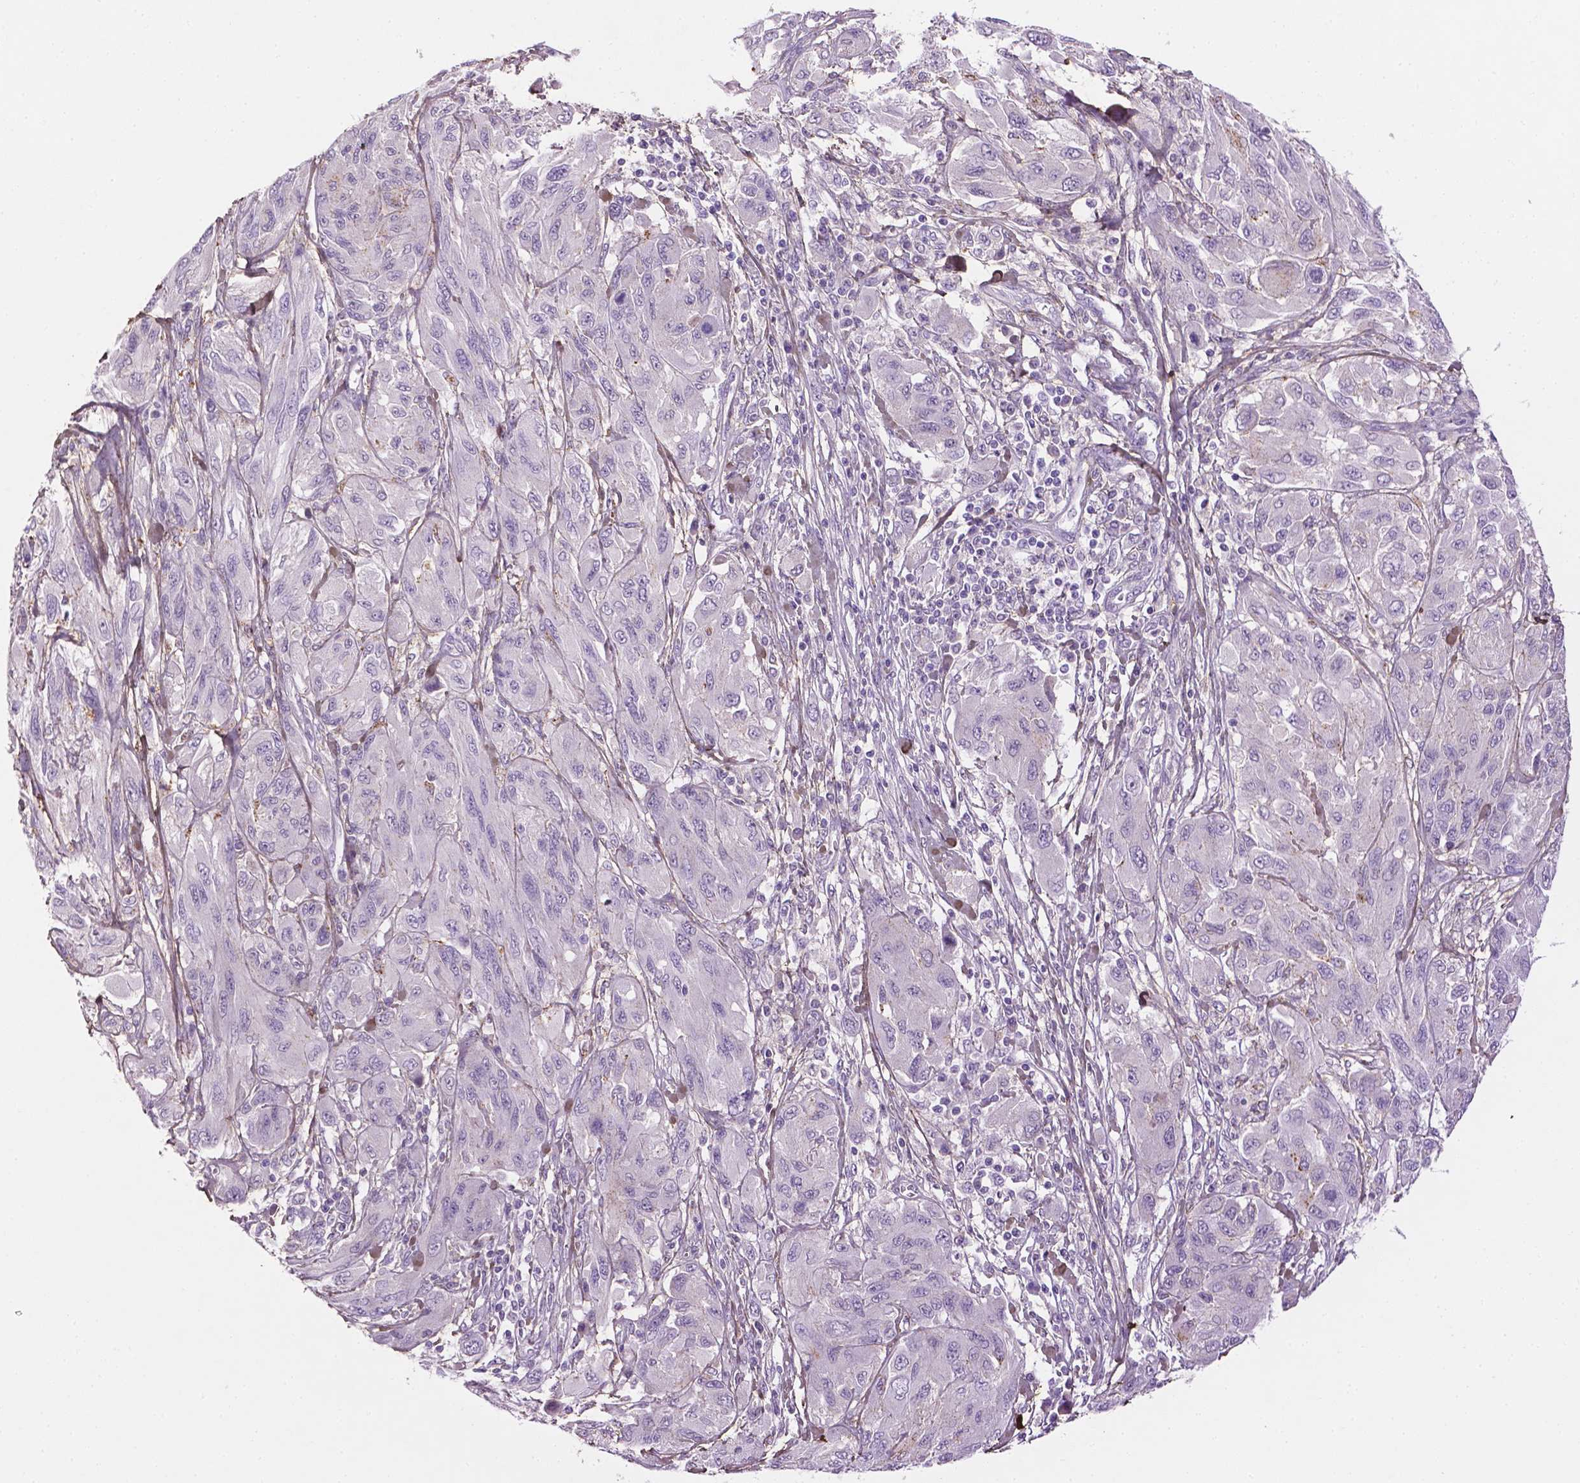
{"staining": {"intensity": "negative", "quantity": "none", "location": "none"}, "tissue": "melanoma", "cell_type": "Tumor cells", "image_type": "cancer", "snomed": [{"axis": "morphology", "description": "Malignant melanoma, NOS"}, {"axis": "topography", "description": "Skin"}], "caption": "This is an immunohistochemistry (IHC) histopathology image of melanoma. There is no positivity in tumor cells.", "gene": "DLG2", "patient": {"sex": "female", "age": 91}}